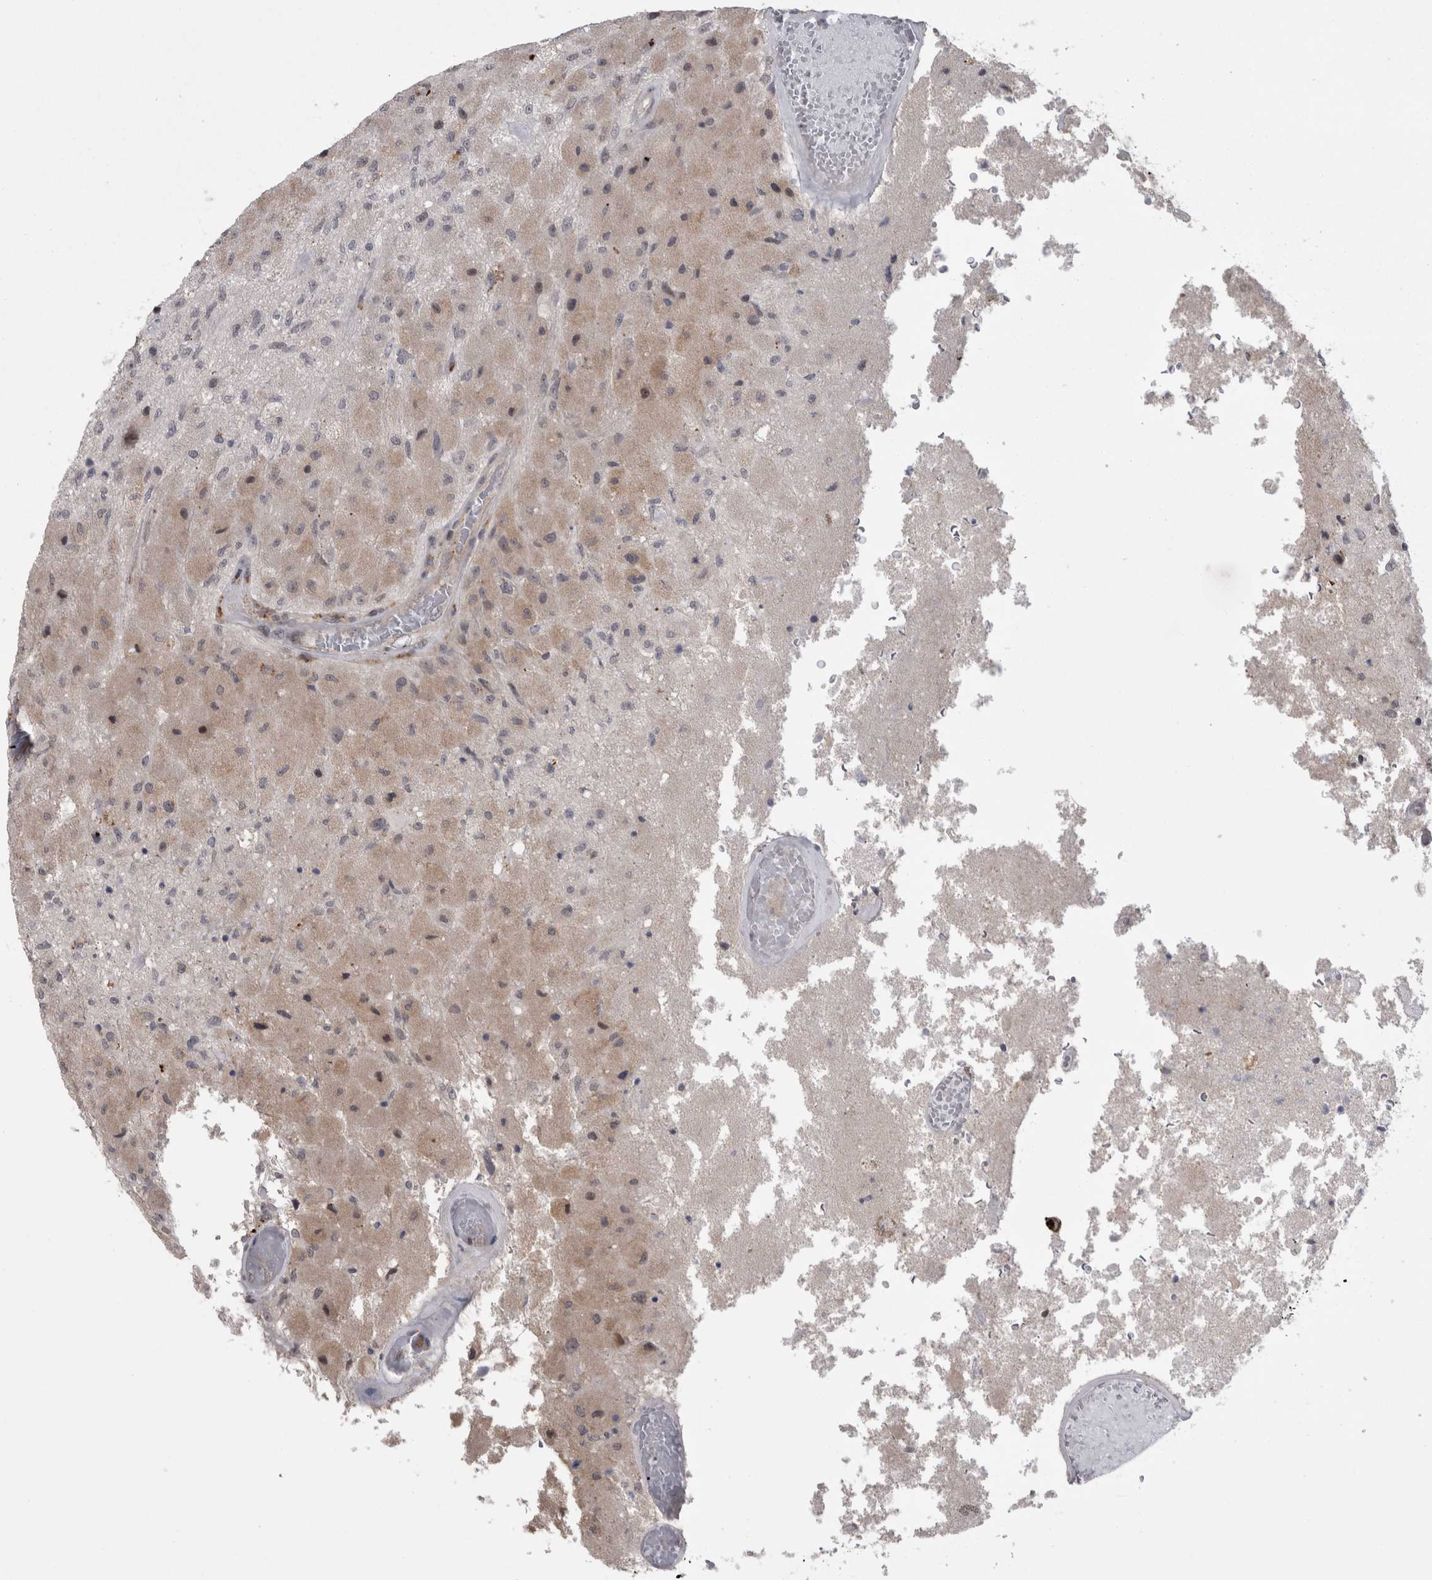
{"staining": {"intensity": "weak", "quantity": "25%-75%", "location": "cytoplasmic/membranous"}, "tissue": "glioma", "cell_type": "Tumor cells", "image_type": "cancer", "snomed": [{"axis": "morphology", "description": "Normal tissue, NOS"}, {"axis": "morphology", "description": "Glioma, malignant, High grade"}, {"axis": "topography", "description": "Cerebral cortex"}], "caption": "High-power microscopy captured an immunohistochemistry photomicrograph of glioma, revealing weak cytoplasmic/membranous positivity in approximately 25%-75% of tumor cells.", "gene": "MTBP", "patient": {"sex": "male", "age": 77}}